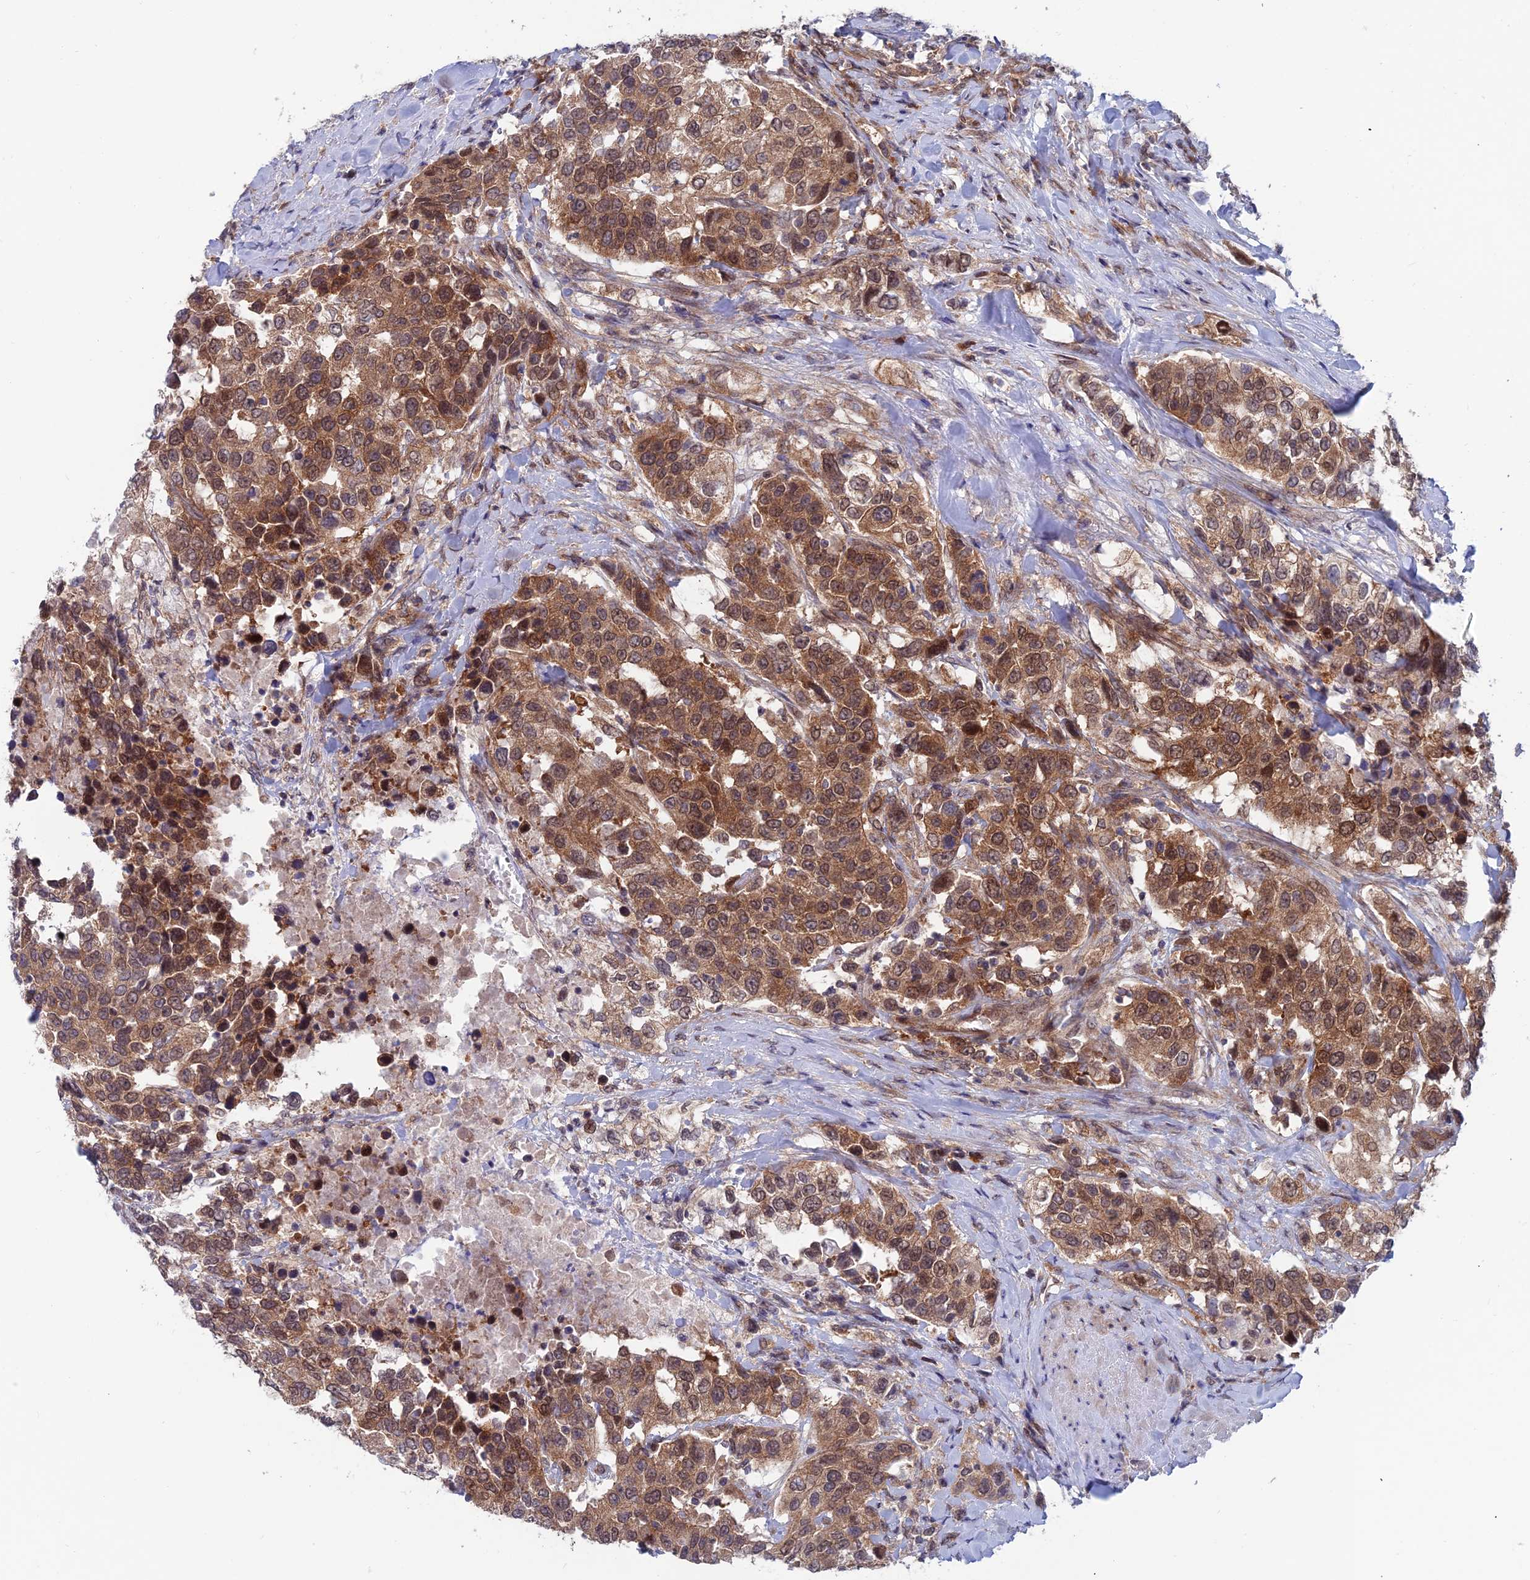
{"staining": {"intensity": "strong", "quantity": ">75%", "location": "cytoplasmic/membranous,nuclear"}, "tissue": "urothelial cancer", "cell_type": "Tumor cells", "image_type": "cancer", "snomed": [{"axis": "morphology", "description": "Urothelial carcinoma, High grade"}, {"axis": "topography", "description": "Urinary bladder"}], "caption": "Protein staining reveals strong cytoplasmic/membranous and nuclear staining in about >75% of tumor cells in urothelial cancer. (Stains: DAB (3,3'-diaminobenzidine) in brown, nuclei in blue, Microscopy: brightfield microscopy at high magnification).", "gene": "IGBP1", "patient": {"sex": "female", "age": 80}}